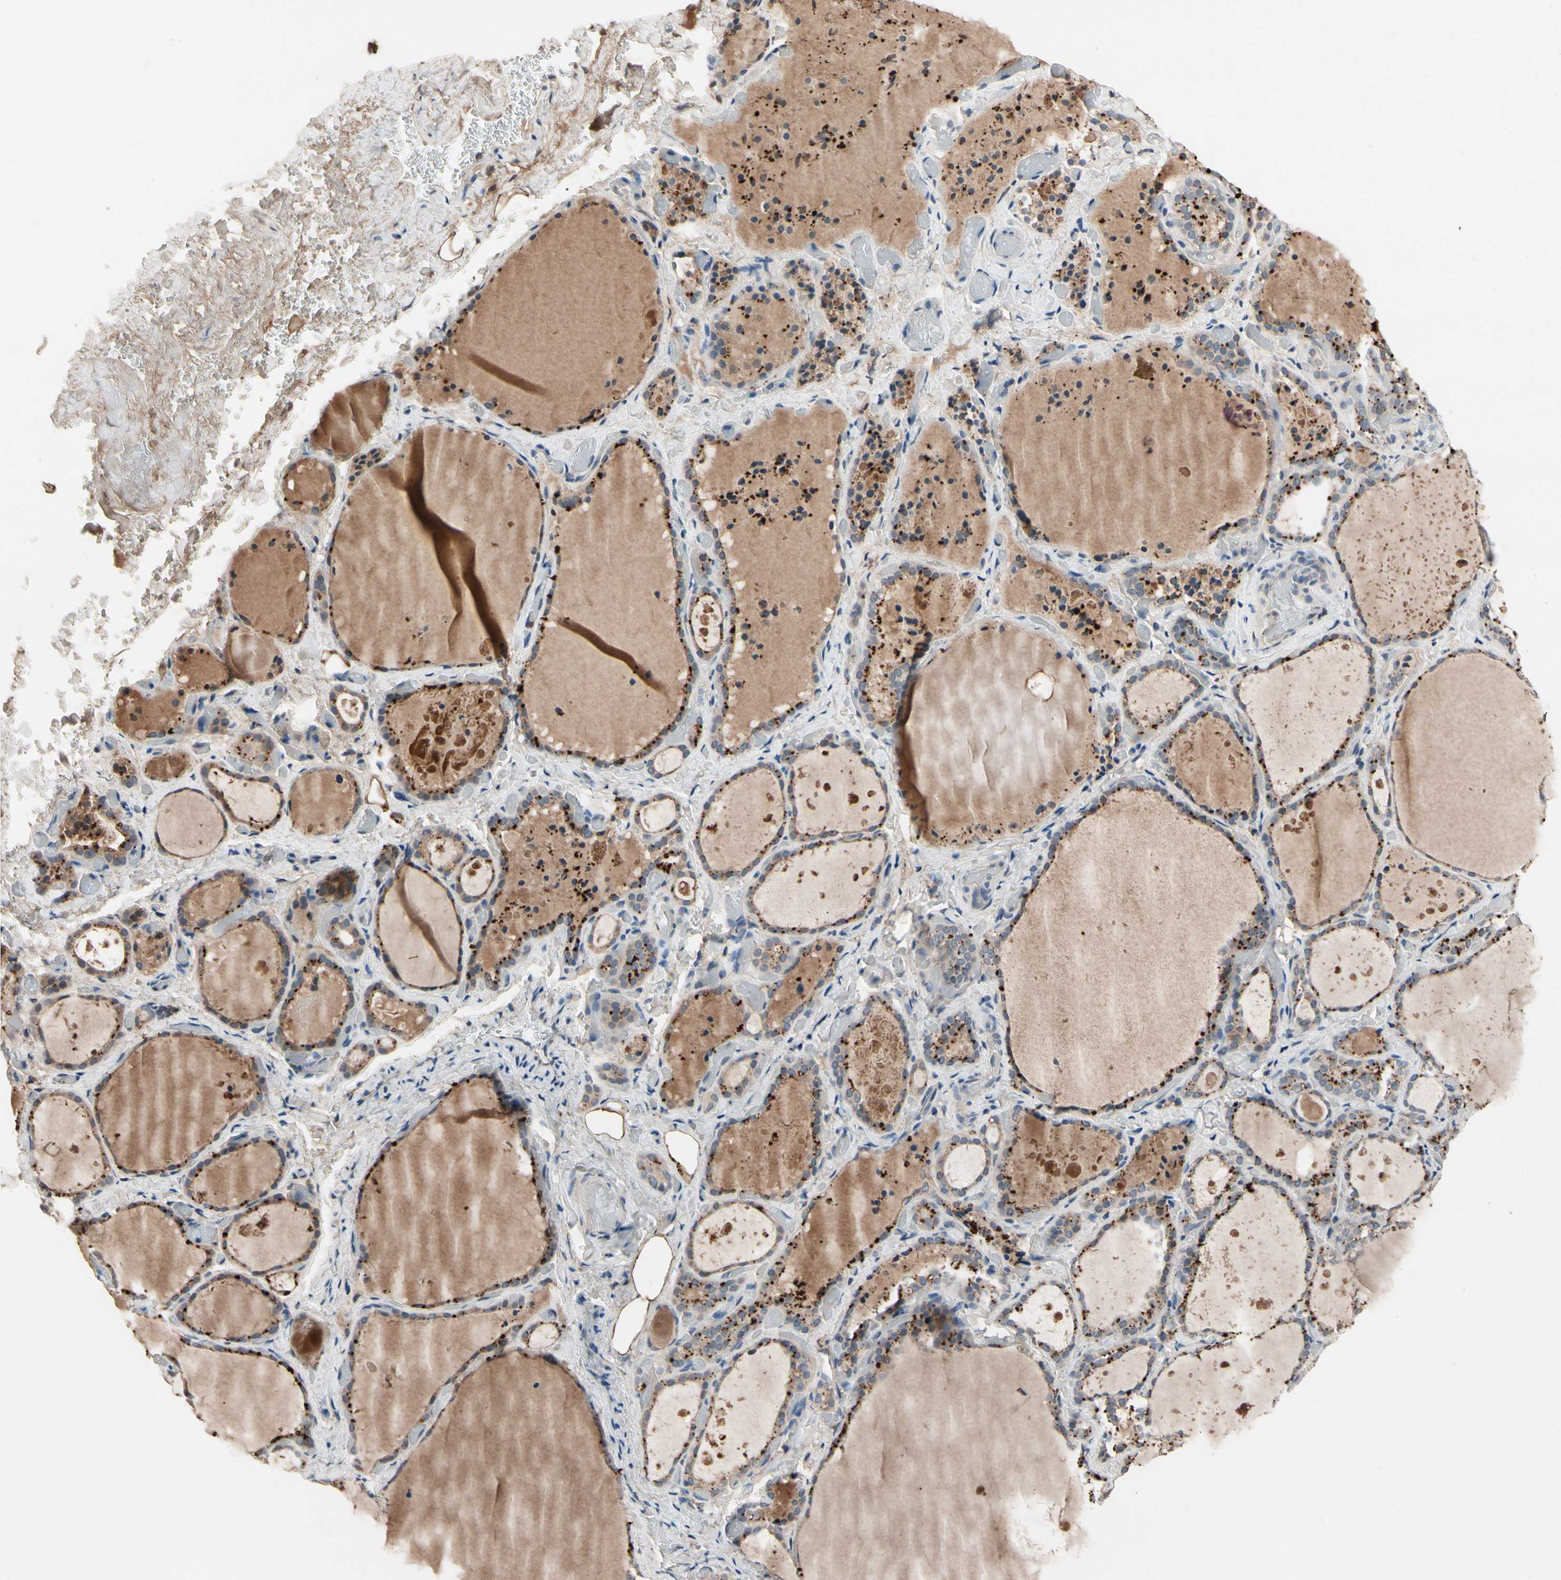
{"staining": {"intensity": "strong", "quantity": ">75%", "location": "cytoplasmic/membranous"}, "tissue": "thyroid gland", "cell_type": "Glandular cells", "image_type": "normal", "snomed": [{"axis": "morphology", "description": "Normal tissue, NOS"}, {"axis": "topography", "description": "Thyroid gland"}], "caption": "Immunohistochemistry (IHC) image of unremarkable thyroid gland: human thyroid gland stained using immunohistochemistry displays high levels of strong protein expression localized specifically in the cytoplasmic/membranous of glandular cells, appearing as a cytoplasmic/membranous brown color.", "gene": "IL1RL1", "patient": {"sex": "female", "age": 44}}